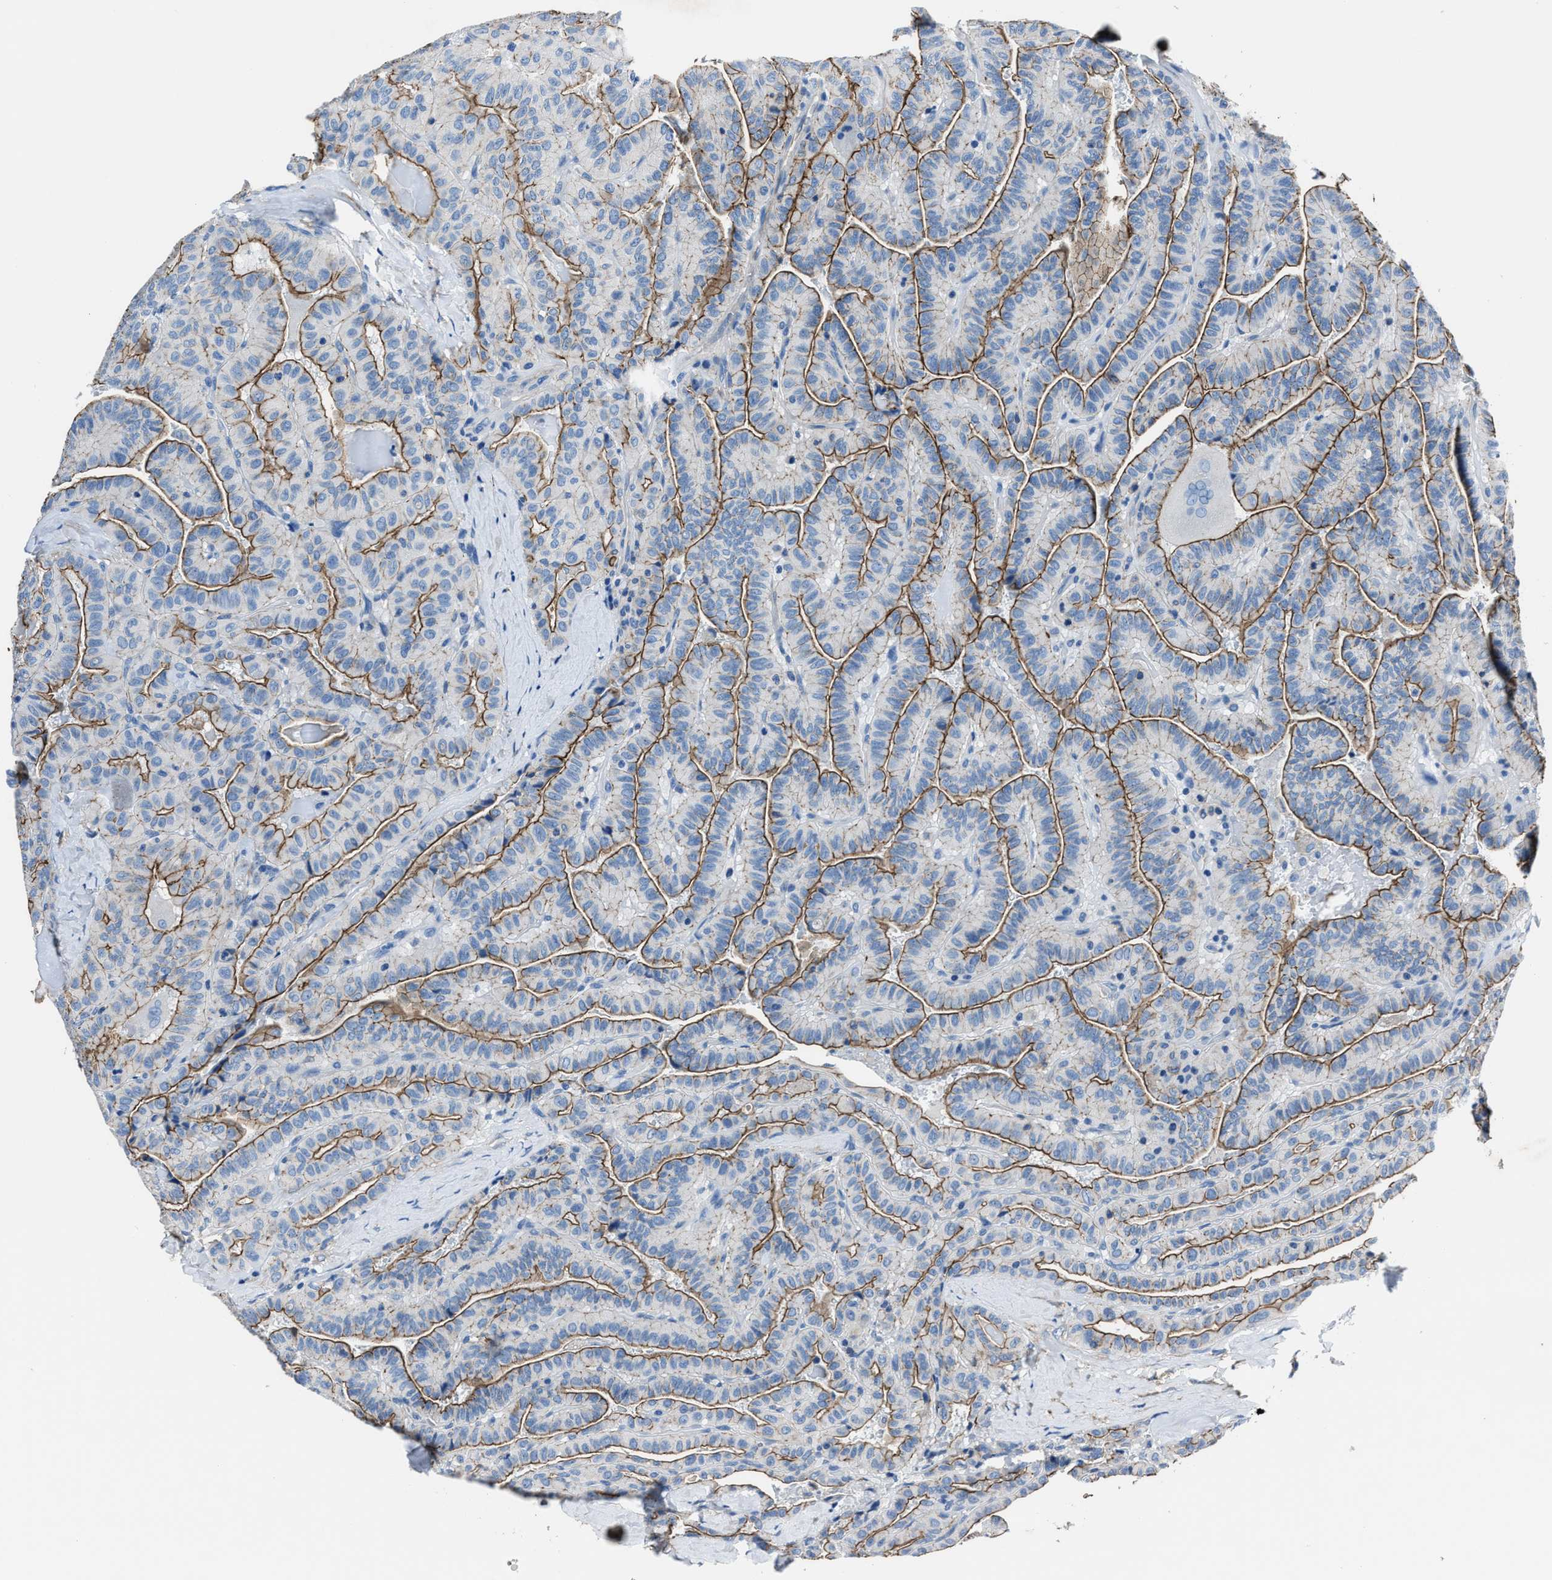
{"staining": {"intensity": "moderate", "quantity": ">75%", "location": "cytoplasmic/membranous"}, "tissue": "thyroid cancer", "cell_type": "Tumor cells", "image_type": "cancer", "snomed": [{"axis": "morphology", "description": "Papillary adenocarcinoma, NOS"}, {"axis": "topography", "description": "Thyroid gland"}], "caption": "IHC (DAB) staining of human papillary adenocarcinoma (thyroid) shows moderate cytoplasmic/membranous protein positivity in about >75% of tumor cells. (IHC, brightfield microscopy, high magnification).", "gene": "LMO7", "patient": {"sex": "male", "age": 77}}